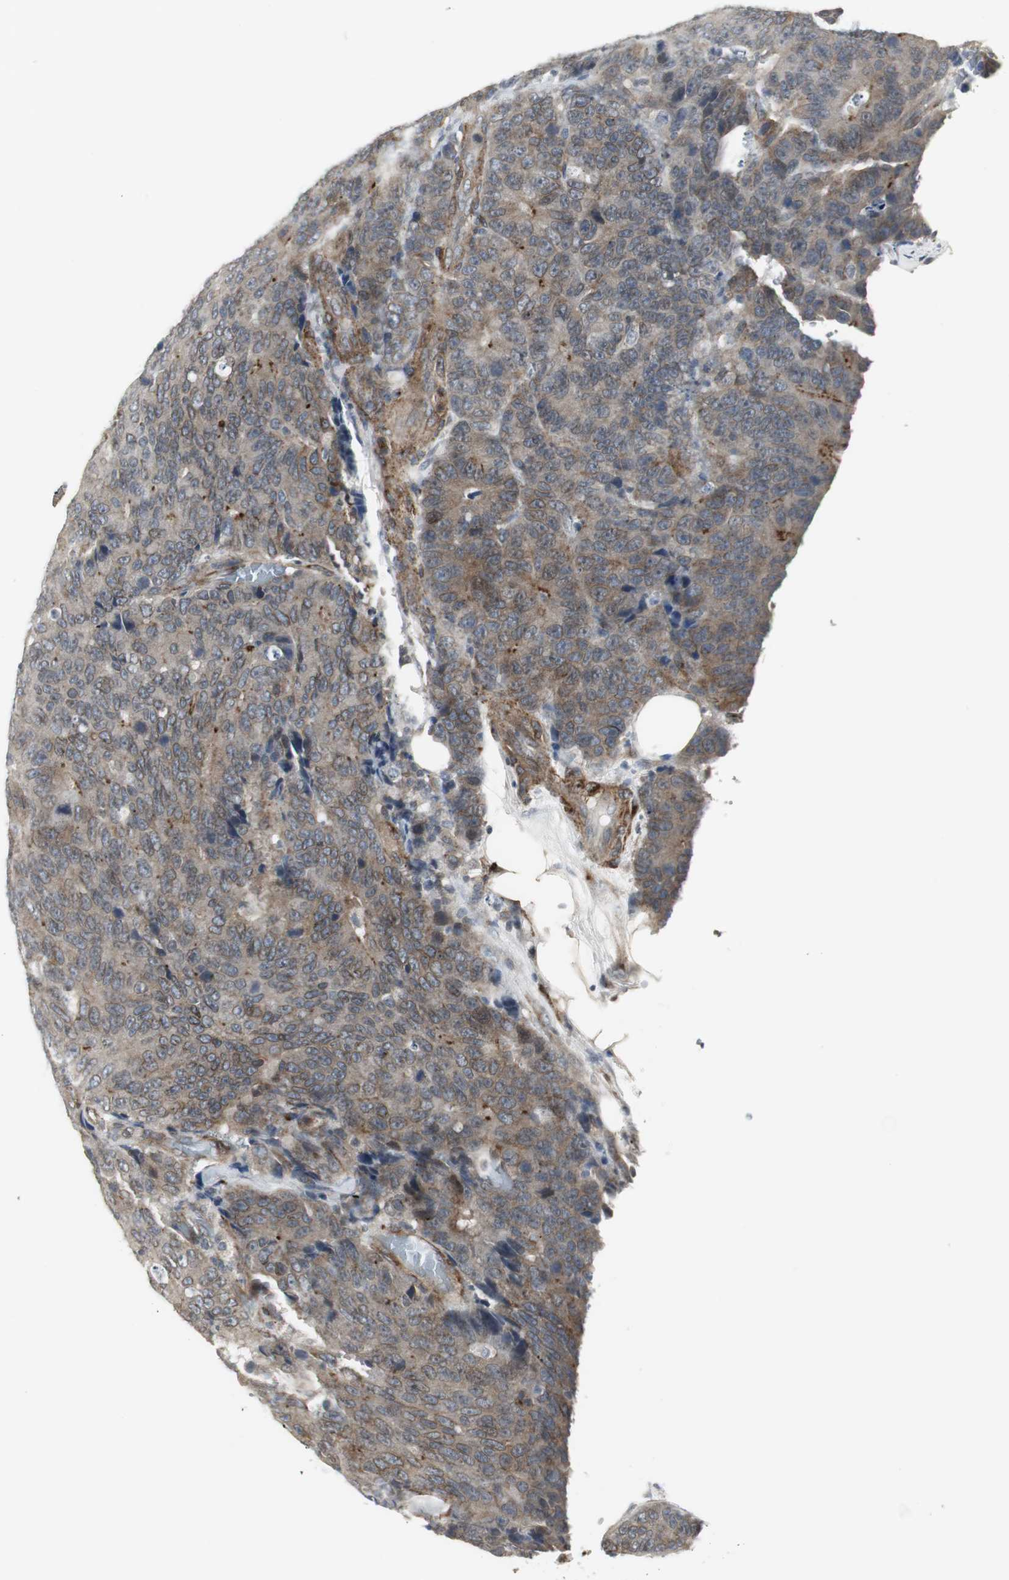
{"staining": {"intensity": "weak", "quantity": "25%-75%", "location": "cytoplasmic/membranous"}, "tissue": "colorectal cancer", "cell_type": "Tumor cells", "image_type": "cancer", "snomed": [{"axis": "morphology", "description": "Adenocarcinoma, NOS"}, {"axis": "topography", "description": "Colon"}], "caption": "The immunohistochemical stain highlights weak cytoplasmic/membranous staining in tumor cells of colorectal cancer tissue. The protein of interest is stained brown, and the nuclei are stained in blue (DAB (3,3'-diaminobenzidine) IHC with brightfield microscopy, high magnification).", "gene": "SCYL3", "patient": {"sex": "female", "age": 86}}